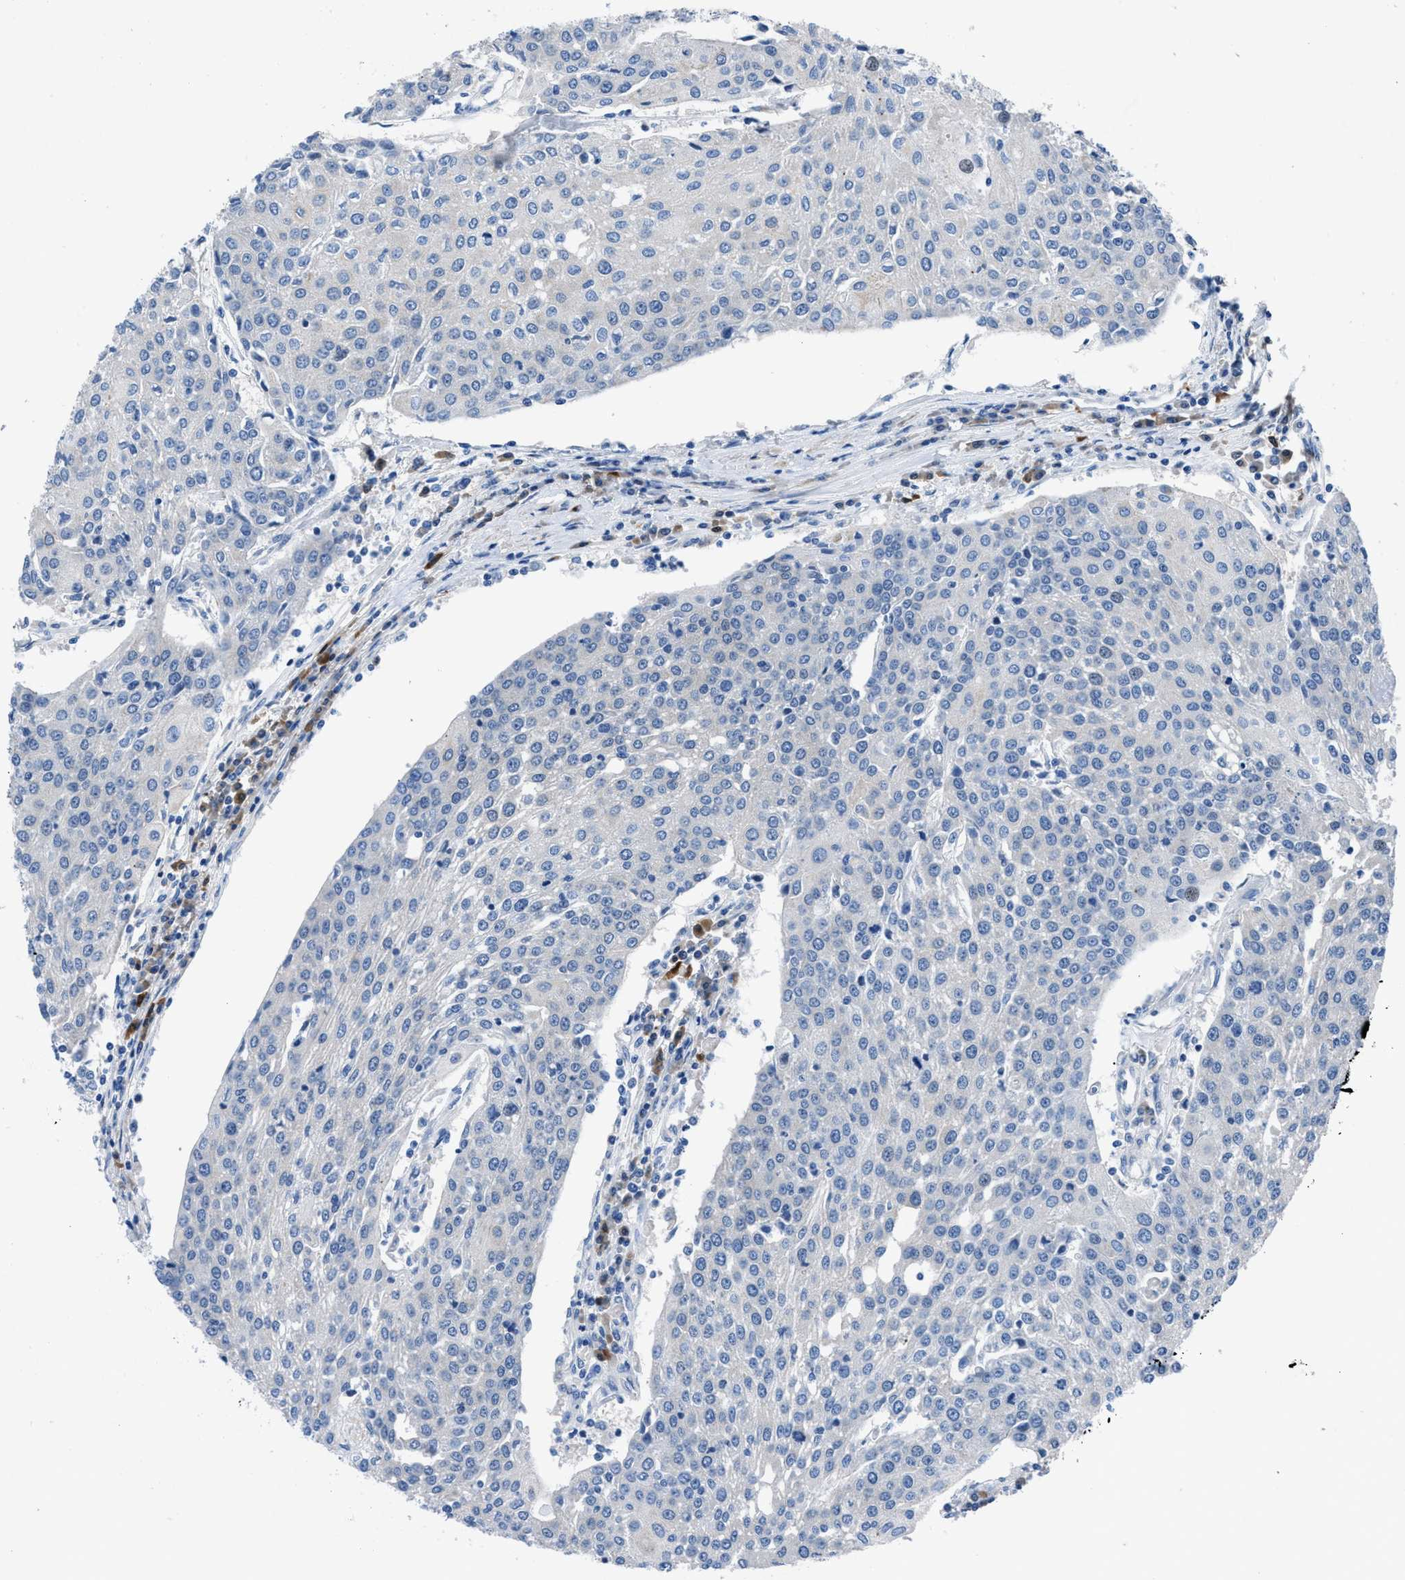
{"staining": {"intensity": "negative", "quantity": "none", "location": "none"}, "tissue": "urothelial cancer", "cell_type": "Tumor cells", "image_type": "cancer", "snomed": [{"axis": "morphology", "description": "Urothelial carcinoma, High grade"}, {"axis": "topography", "description": "Urinary bladder"}], "caption": "Tumor cells show no significant positivity in urothelial cancer.", "gene": "UAP1", "patient": {"sex": "female", "age": 85}}